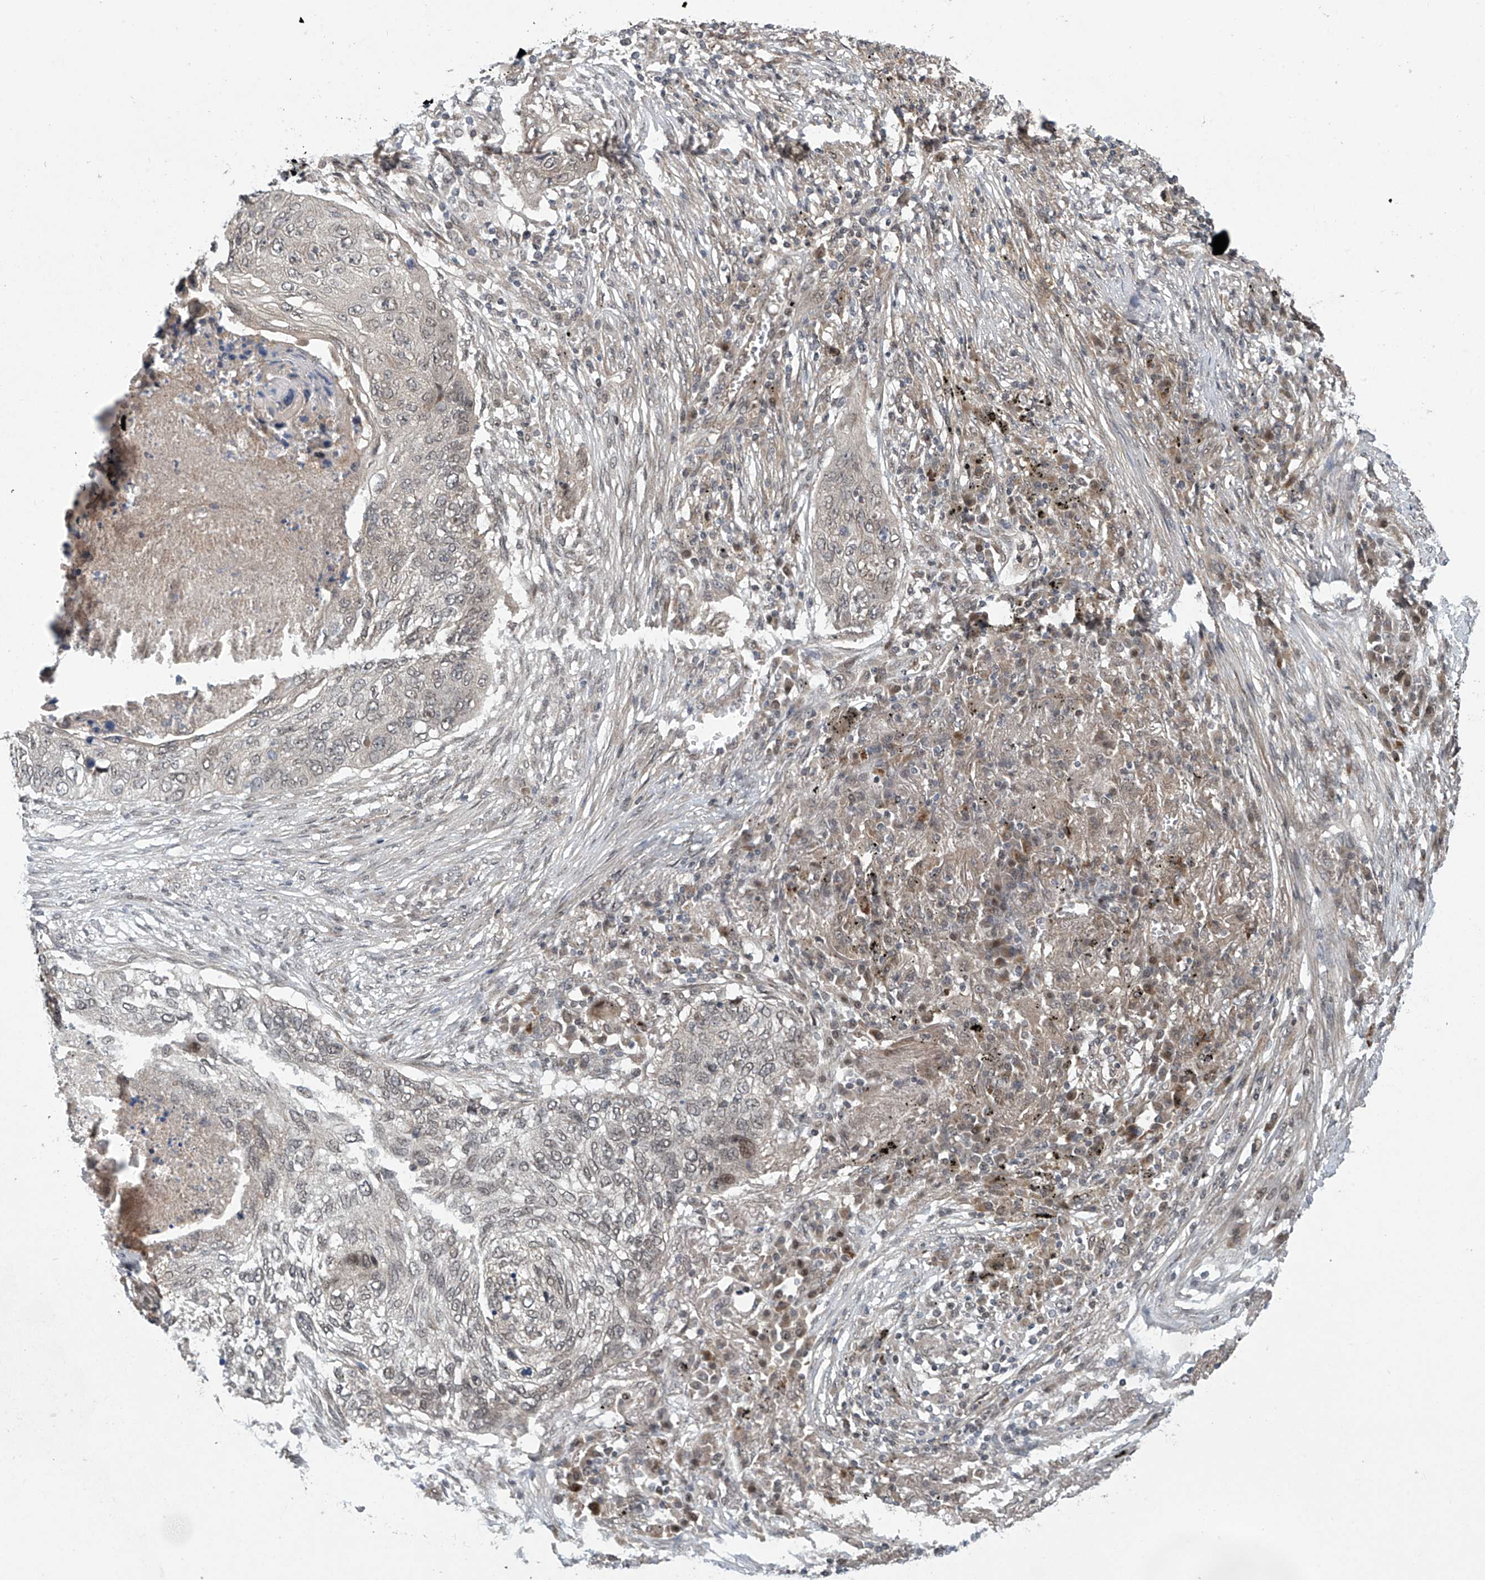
{"staining": {"intensity": "weak", "quantity": "25%-75%", "location": "nuclear"}, "tissue": "lung cancer", "cell_type": "Tumor cells", "image_type": "cancer", "snomed": [{"axis": "morphology", "description": "Squamous cell carcinoma, NOS"}, {"axis": "topography", "description": "Lung"}], "caption": "Immunohistochemical staining of human lung squamous cell carcinoma displays weak nuclear protein staining in about 25%-75% of tumor cells.", "gene": "ABHD13", "patient": {"sex": "female", "age": 63}}